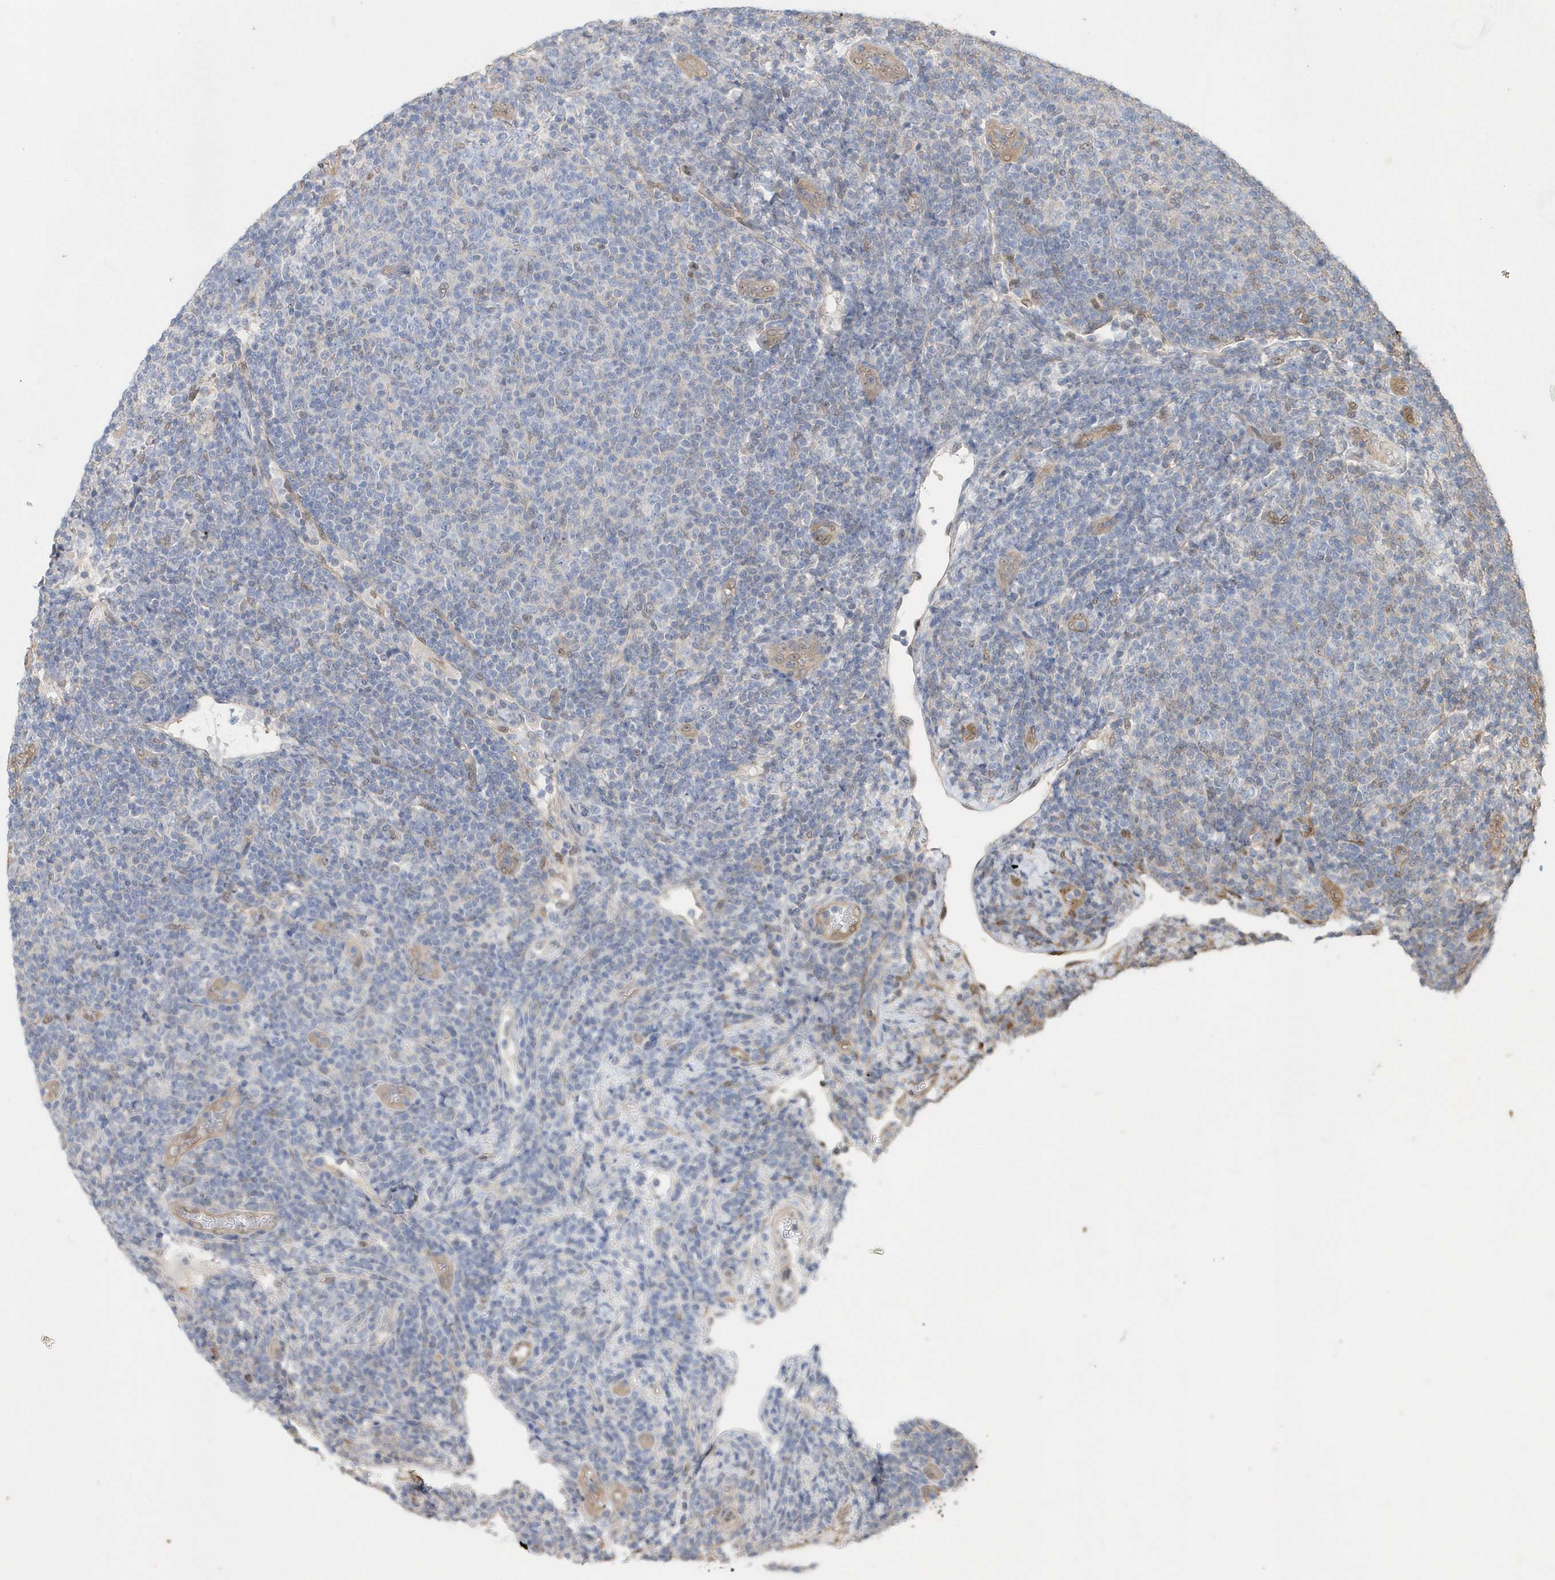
{"staining": {"intensity": "negative", "quantity": "none", "location": "none"}, "tissue": "lymphoma", "cell_type": "Tumor cells", "image_type": "cancer", "snomed": [{"axis": "morphology", "description": "Malignant lymphoma, non-Hodgkin's type, Low grade"}, {"axis": "topography", "description": "Lymph node"}], "caption": "A photomicrograph of malignant lymphoma, non-Hodgkin's type (low-grade) stained for a protein reveals no brown staining in tumor cells. The staining is performed using DAB (3,3'-diaminobenzidine) brown chromogen with nuclei counter-stained in using hematoxylin.", "gene": "BDH2", "patient": {"sex": "male", "age": 66}}